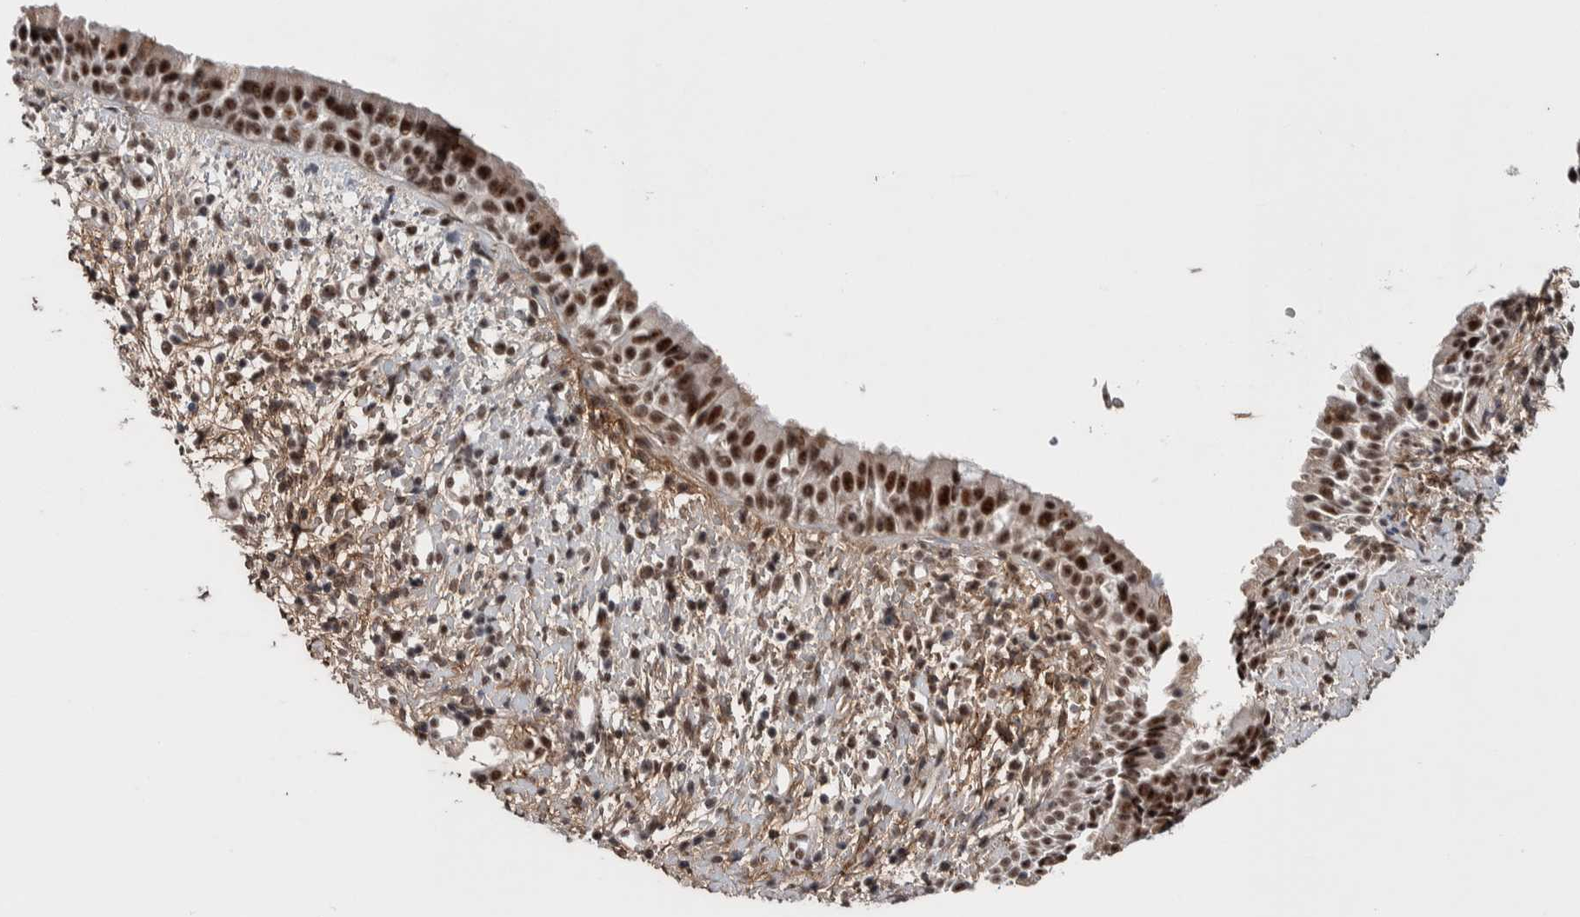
{"staining": {"intensity": "strong", "quantity": ">75%", "location": "nuclear"}, "tissue": "nasopharynx", "cell_type": "Respiratory epithelial cells", "image_type": "normal", "snomed": [{"axis": "morphology", "description": "Normal tissue, NOS"}, {"axis": "topography", "description": "Nasopharynx"}], "caption": "Nasopharynx stained for a protein (brown) reveals strong nuclear positive staining in approximately >75% of respiratory epithelial cells.", "gene": "ASPN", "patient": {"sex": "male", "age": 22}}